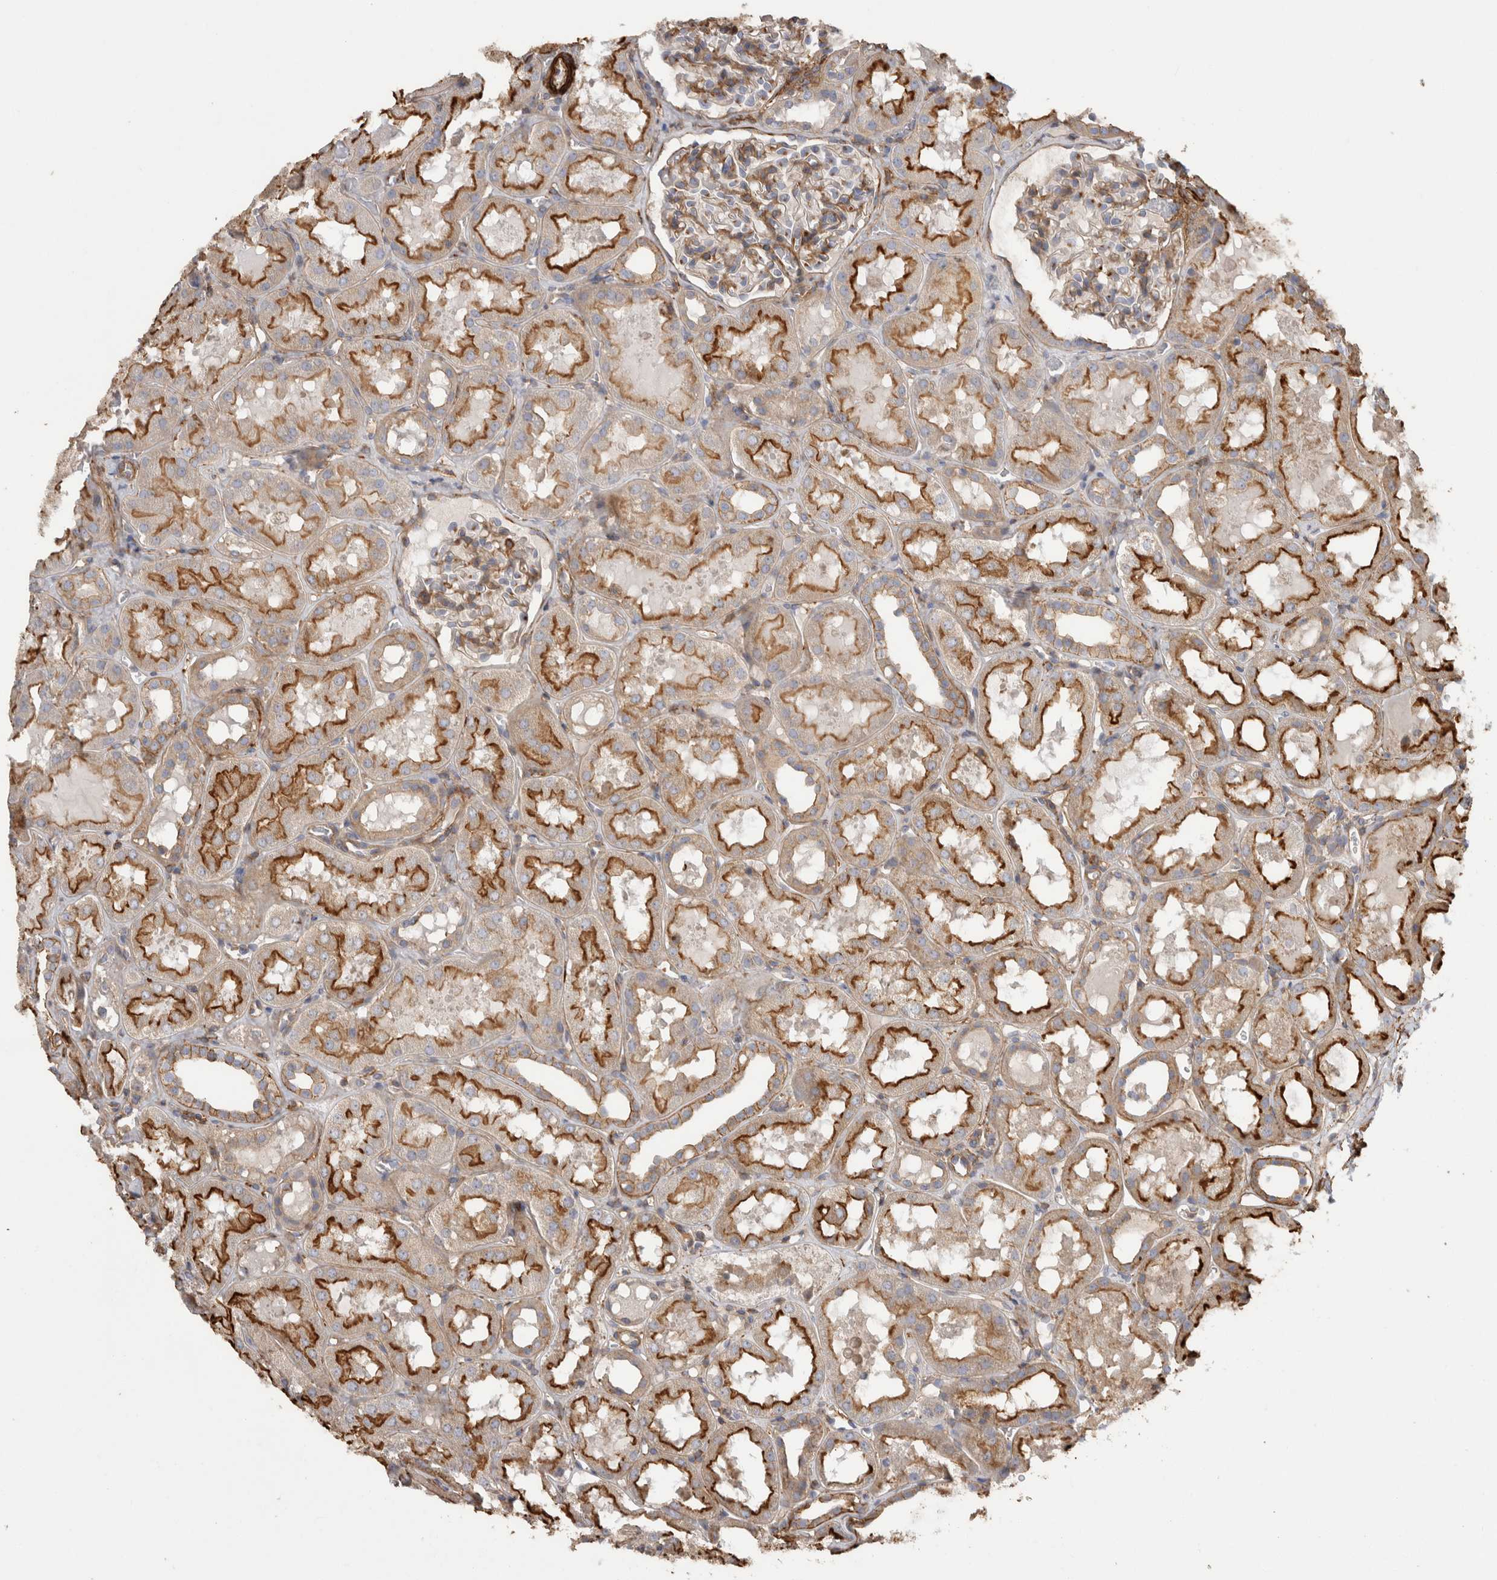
{"staining": {"intensity": "moderate", "quantity": ">75%", "location": "cytoplasmic/membranous"}, "tissue": "kidney", "cell_type": "Cells in glomeruli", "image_type": "normal", "snomed": [{"axis": "morphology", "description": "Normal tissue, NOS"}, {"axis": "topography", "description": "Kidney"}, {"axis": "topography", "description": "Urinary bladder"}], "caption": "Protein staining of normal kidney shows moderate cytoplasmic/membranous expression in about >75% of cells in glomeruli.", "gene": "GPER1", "patient": {"sex": "male", "age": 16}}